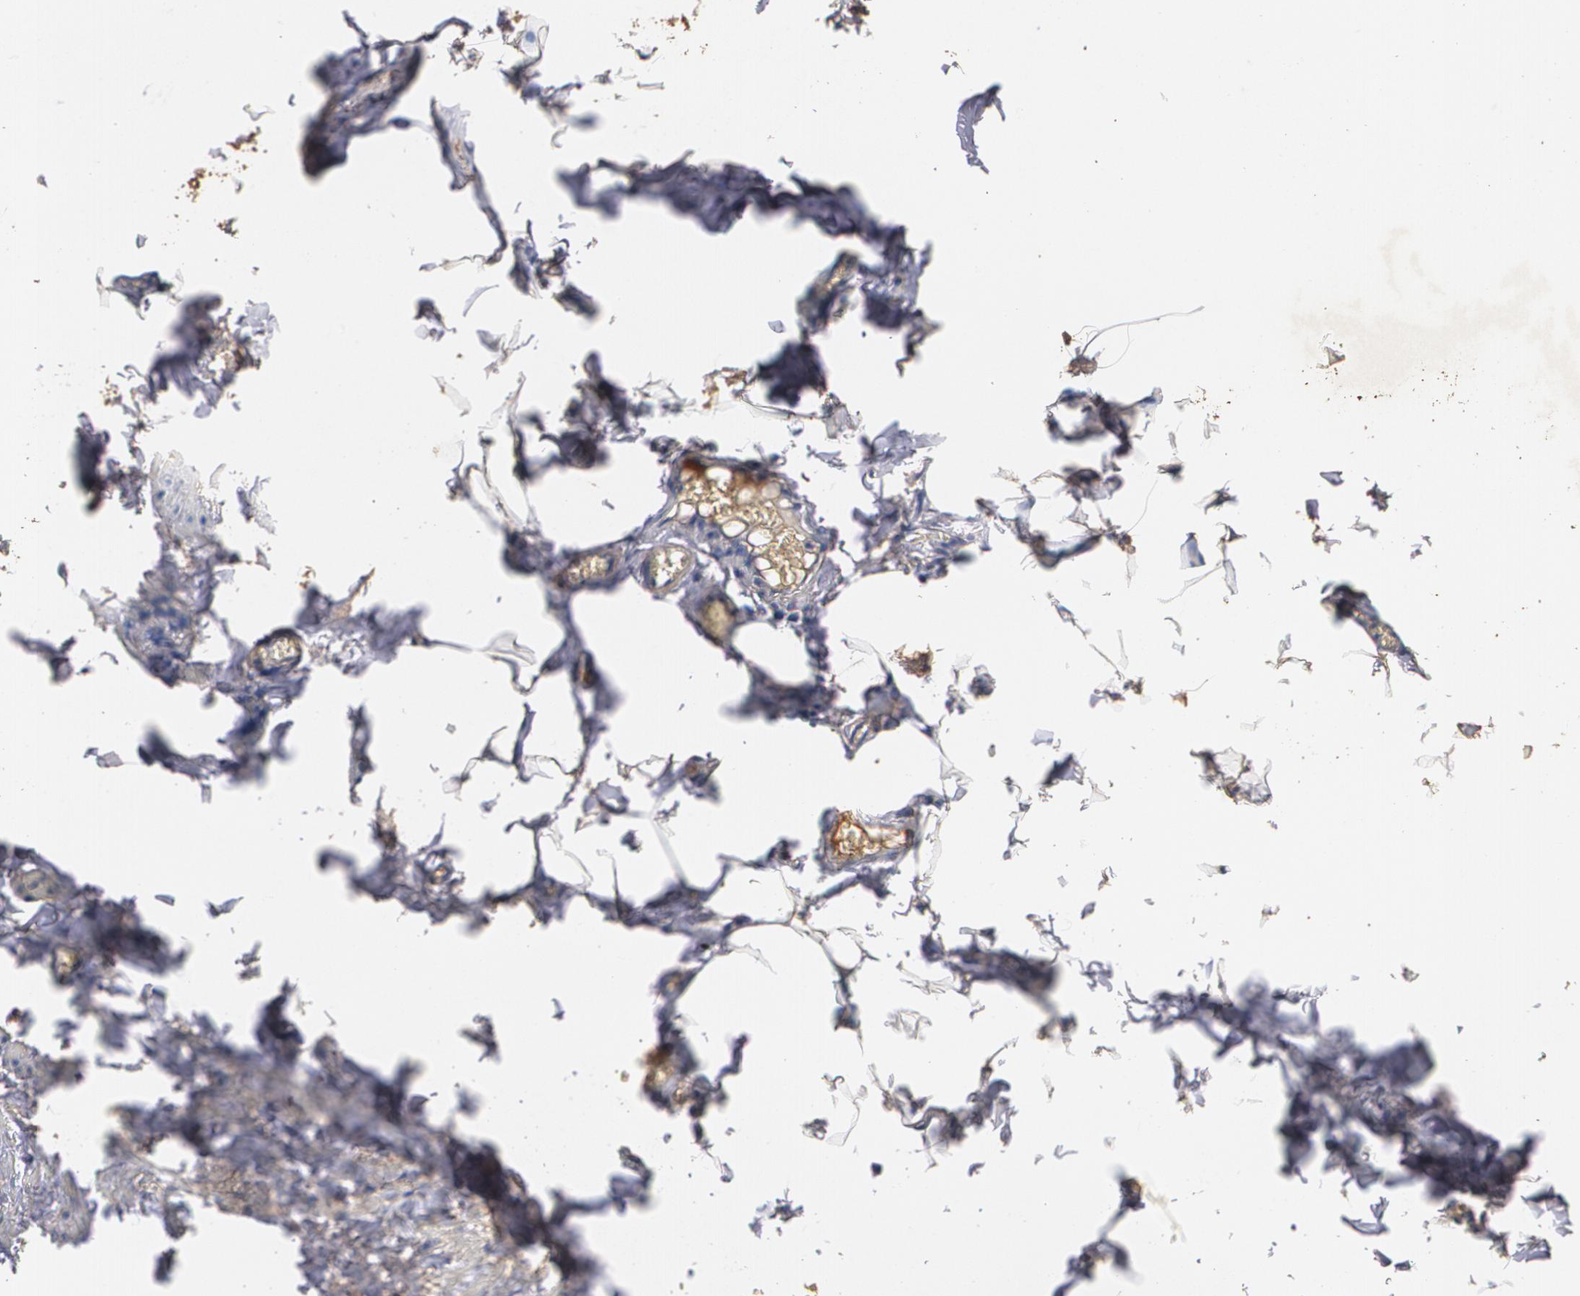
{"staining": {"intensity": "moderate", "quantity": ">75%", "location": "cytoplasmic/membranous"}, "tissue": "adipose tissue", "cell_type": "Adipocytes", "image_type": "normal", "snomed": [{"axis": "morphology", "description": "Normal tissue, NOS"}, {"axis": "topography", "description": "Vascular tissue"}], "caption": "Immunohistochemistry (IHC) histopathology image of unremarkable adipose tissue: adipose tissue stained using immunohistochemistry reveals medium levels of moderate protein expression localized specifically in the cytoplasmic/membranous of adipocytes, appearing as a cytoplasmic/membranous brown color.", "gene": "PON1", "patient": {"sex": "male", "age": 41}}